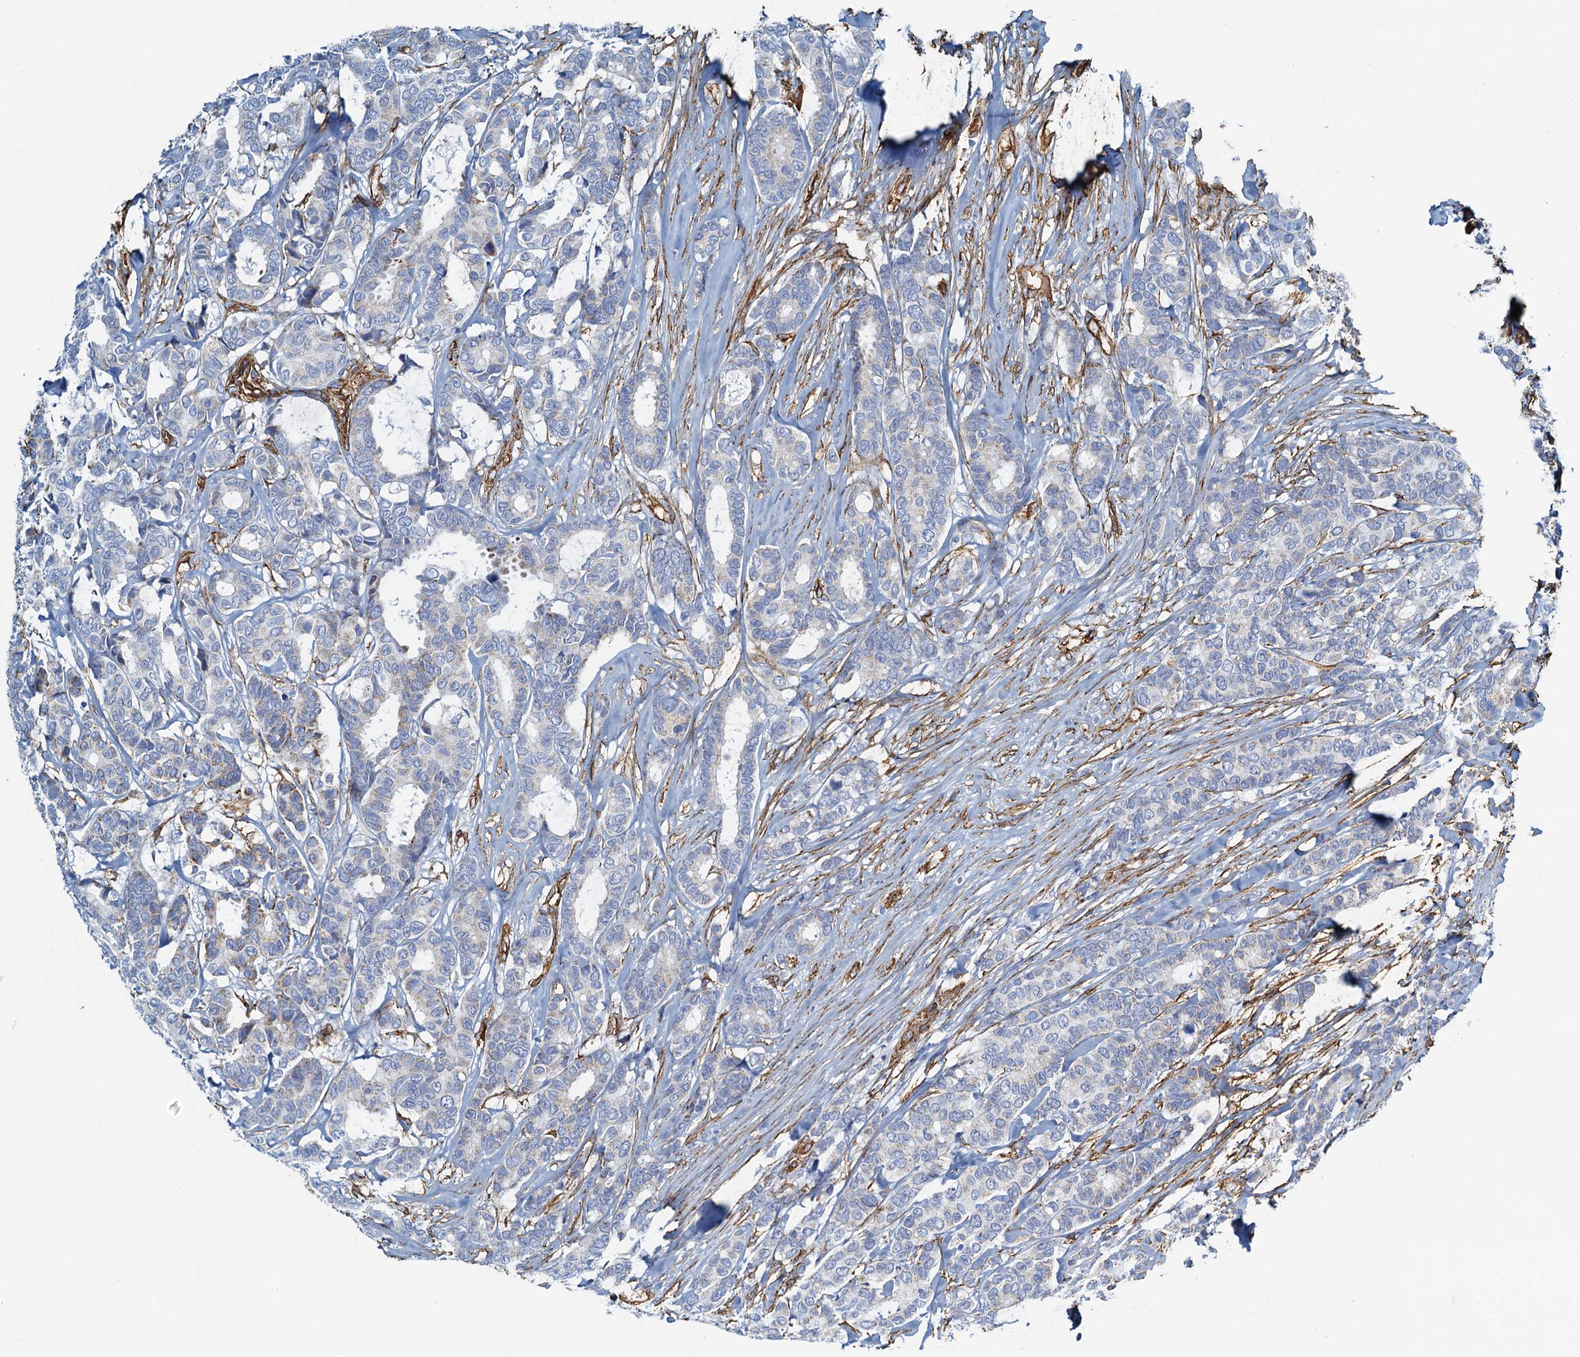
{"staining": {"intensity": "negative", "quantity": "none", "location": "none"}, "tissue": "breast cancer", "cell_type": "Tumor cells", "image_type": "cancer", "snomed": [{"axis": "morphology", "description": "Duct carcinoma"}, {"axis": "topography", "description": "Breast"}], "caption": "Tumor cells are negative for brown protein staining in breast cancer.", "gene": "DGKG", "patient": {"sex": "female", "age": 87}}